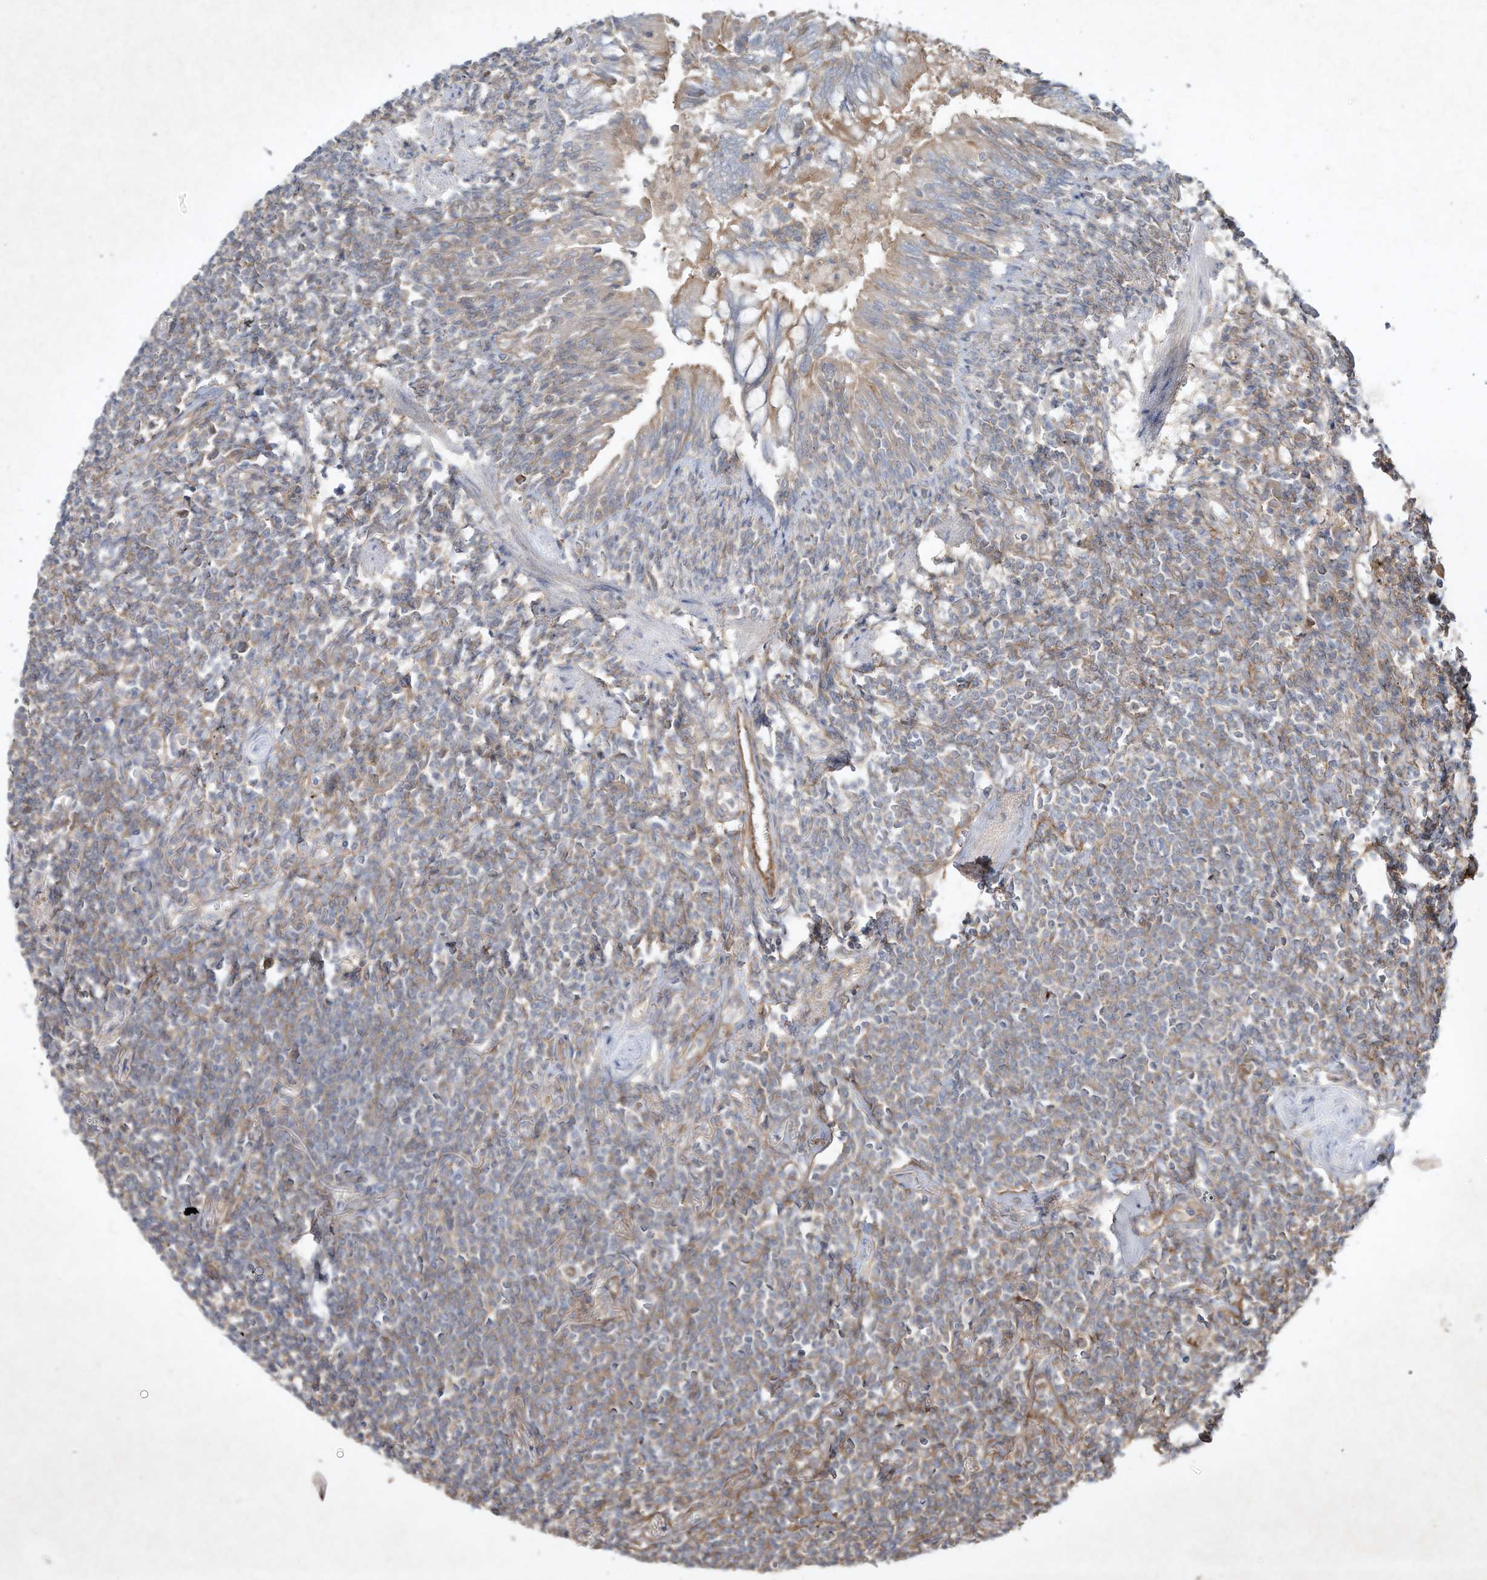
{"staining": {"intensity": "weak", "quantity": "25%-75%", "location": "cytoplasmic/membranous"}, "tissue": "lymphoma", "cell_type": "Tumor cells", "image_type": "cancer", "snomed": [{"axis": "morphology", "description": "Malignant lymphoma, non-Hodgkin's type, Low grade"}, {"axis": "topography", "description": "Lung"}], "caption": "This is an image of immunohistochemistry staining of low-grade malignant lymphoma, non-Hodgkin's type, which shows weak staining in the cytoplasmic/membranous of tumor cells.", "gene": "HTR5A", "patient": {"sex": "female", "age": 71}}